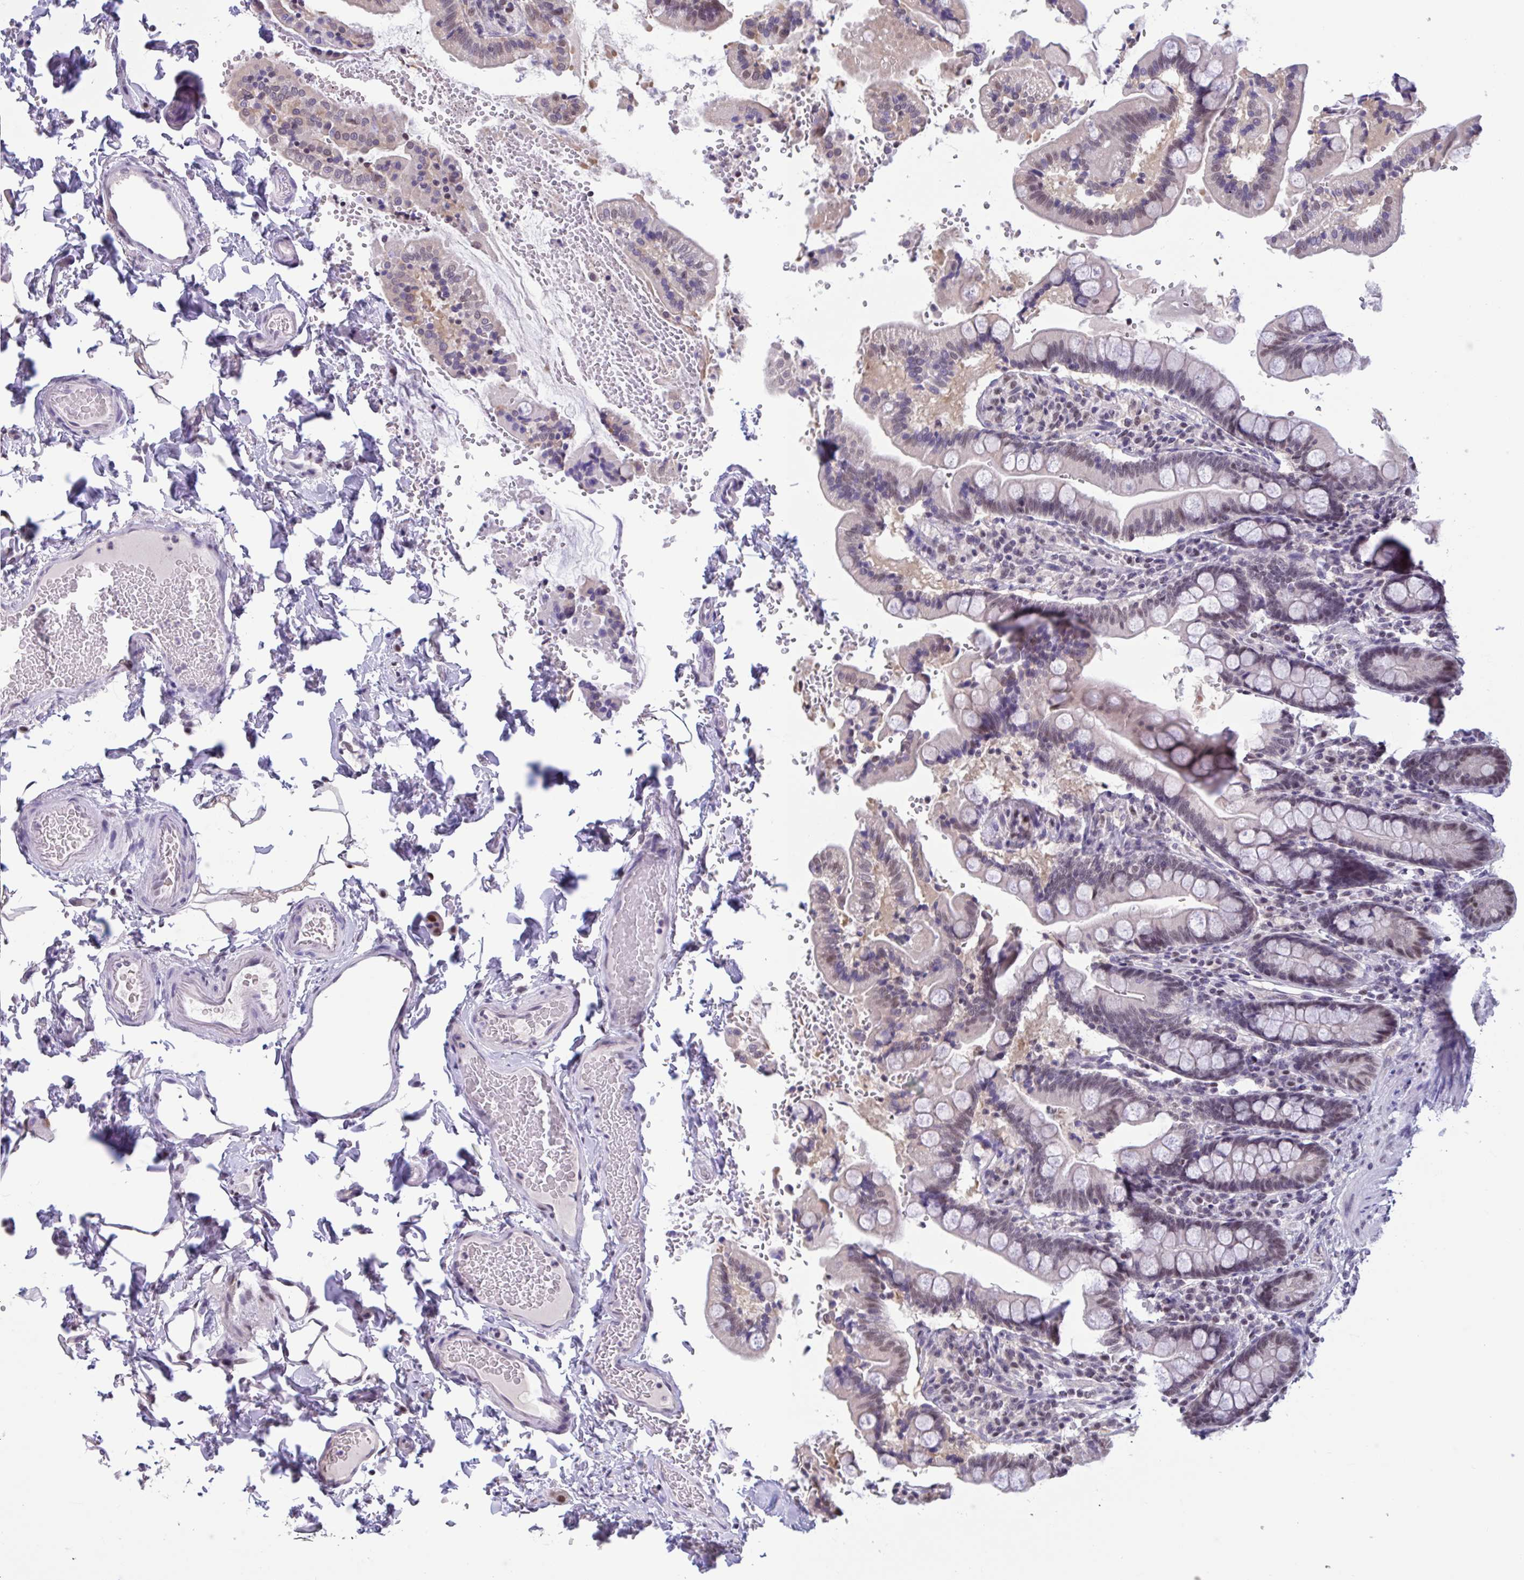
{"staining": {"intensity": "weak", "quantity": "25%-75%", "location": "nuclear"}, "tissue": "small intestine", "cell_type": "Glandular cells", "image_type": "normal", "snomed": [{"axis": "morphology", "description": "Normal tissue, NOS"}, {"axis": "topography", "description": "Small intestine"}], "caption": "Weak nuclear positivity for a protein is present in approximately 25%-75% of glandular cells of unremarkable small intestine using immunohistochemistry.", "gene": "RBL1", "patient": {"sex": "female", "age": 64}}